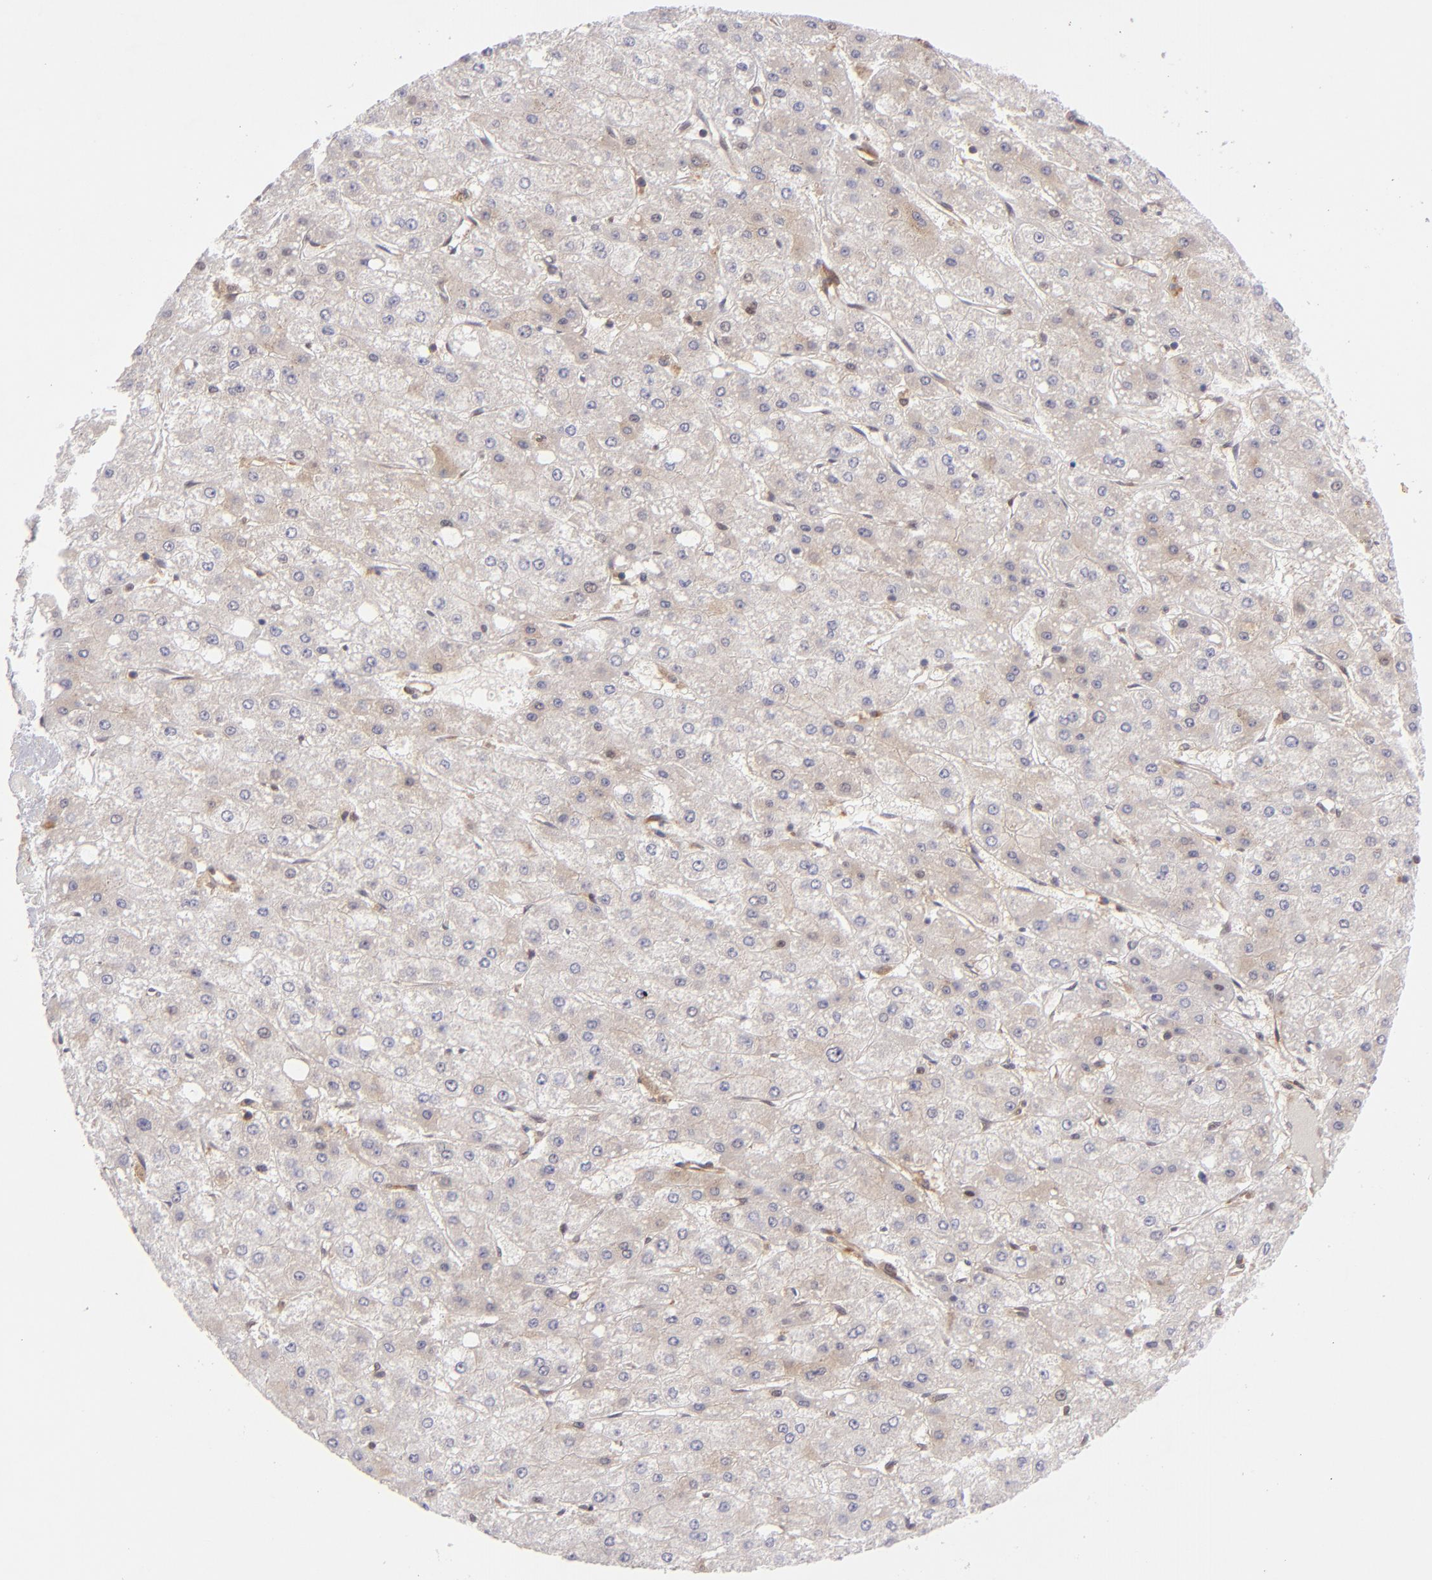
{"staining": {"intensity": "weak", "quantity": "<25%", "location": "cytoplasmic/membranous"}, "tissue": "liver cancer", "cell_type": "Tumor cells", "image_type": "cancer", "snomed": [{"axis": "morphology", "description": "Carcinoma, Hepatocellular, NOS"}, {"axis": "topography", "description": "Liver"}], "caption": "A high-resolution histopathology image shows immunohistochemistry staining of liver hepatocellular carcinoma, which demonstrates no significant expression in tumor cells. The staining was performed using DAB to visualize the protein expression in brown, while the nuclei were stained in blue with hematoxylin (Magnification: 20x).", "gene": "PTPN13", "patient": {"sex": "female", "age": 52}}